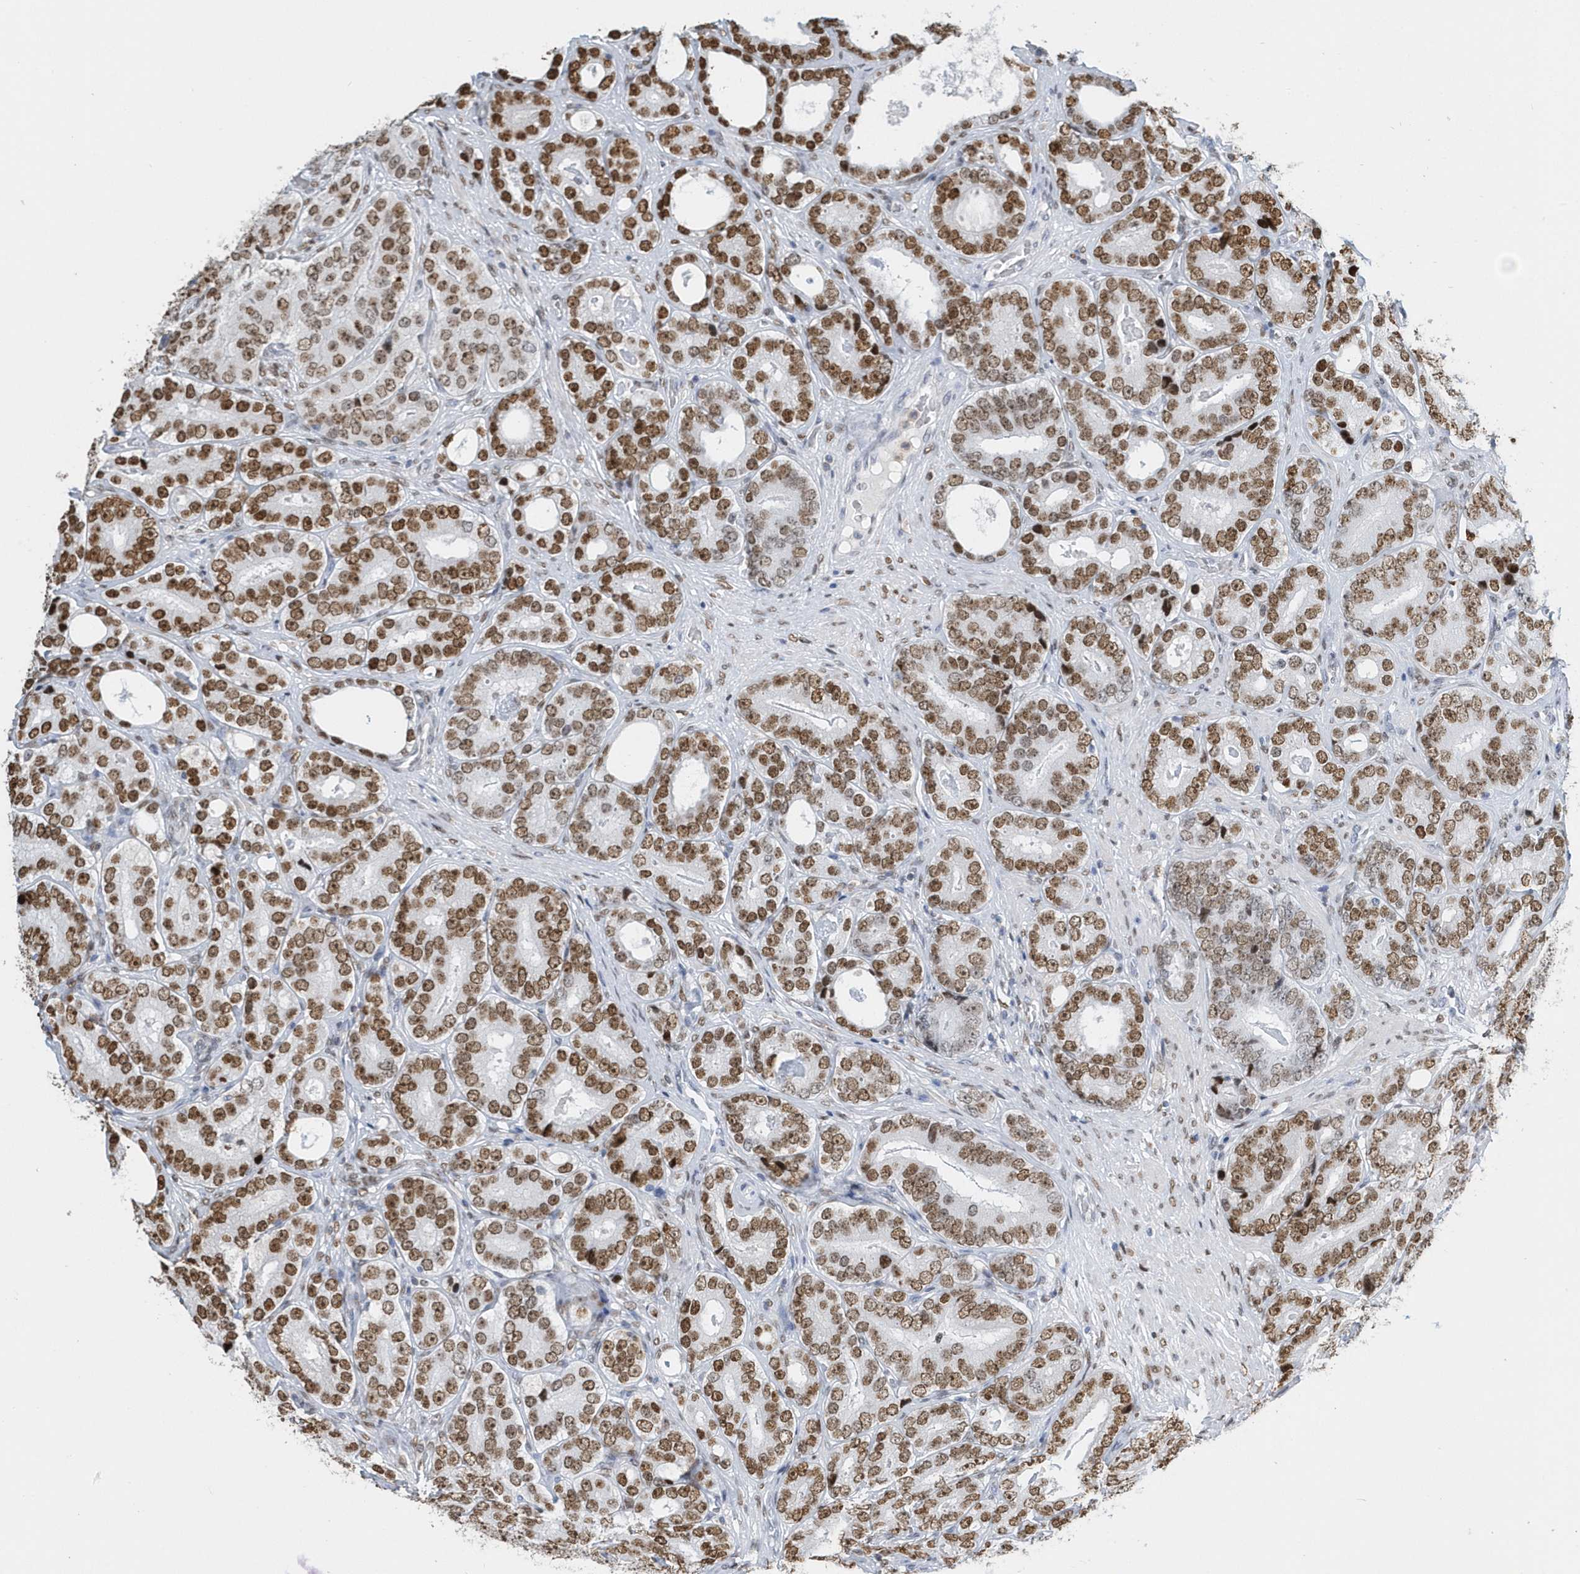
{"staining": {"intensity": "moderate", "quantity": ">75%", "location": "nuclear"}, "tissue": "prostate cancer", "cell_type": "Tumor cells", "image_type": "cancer", "snomed": [{"axis": "morphology", "description": "Adenocarcinoma, High grade"}, {"axis": "topography", "description": "Prostate"}], "caption": "Human adenocarcinoma (high-grade) (prostate) stained with a protein marker shows moderate staining in tumor cells.", "gene": "MACROH2A2", "patient": {"sex": "male", "age": 56}}